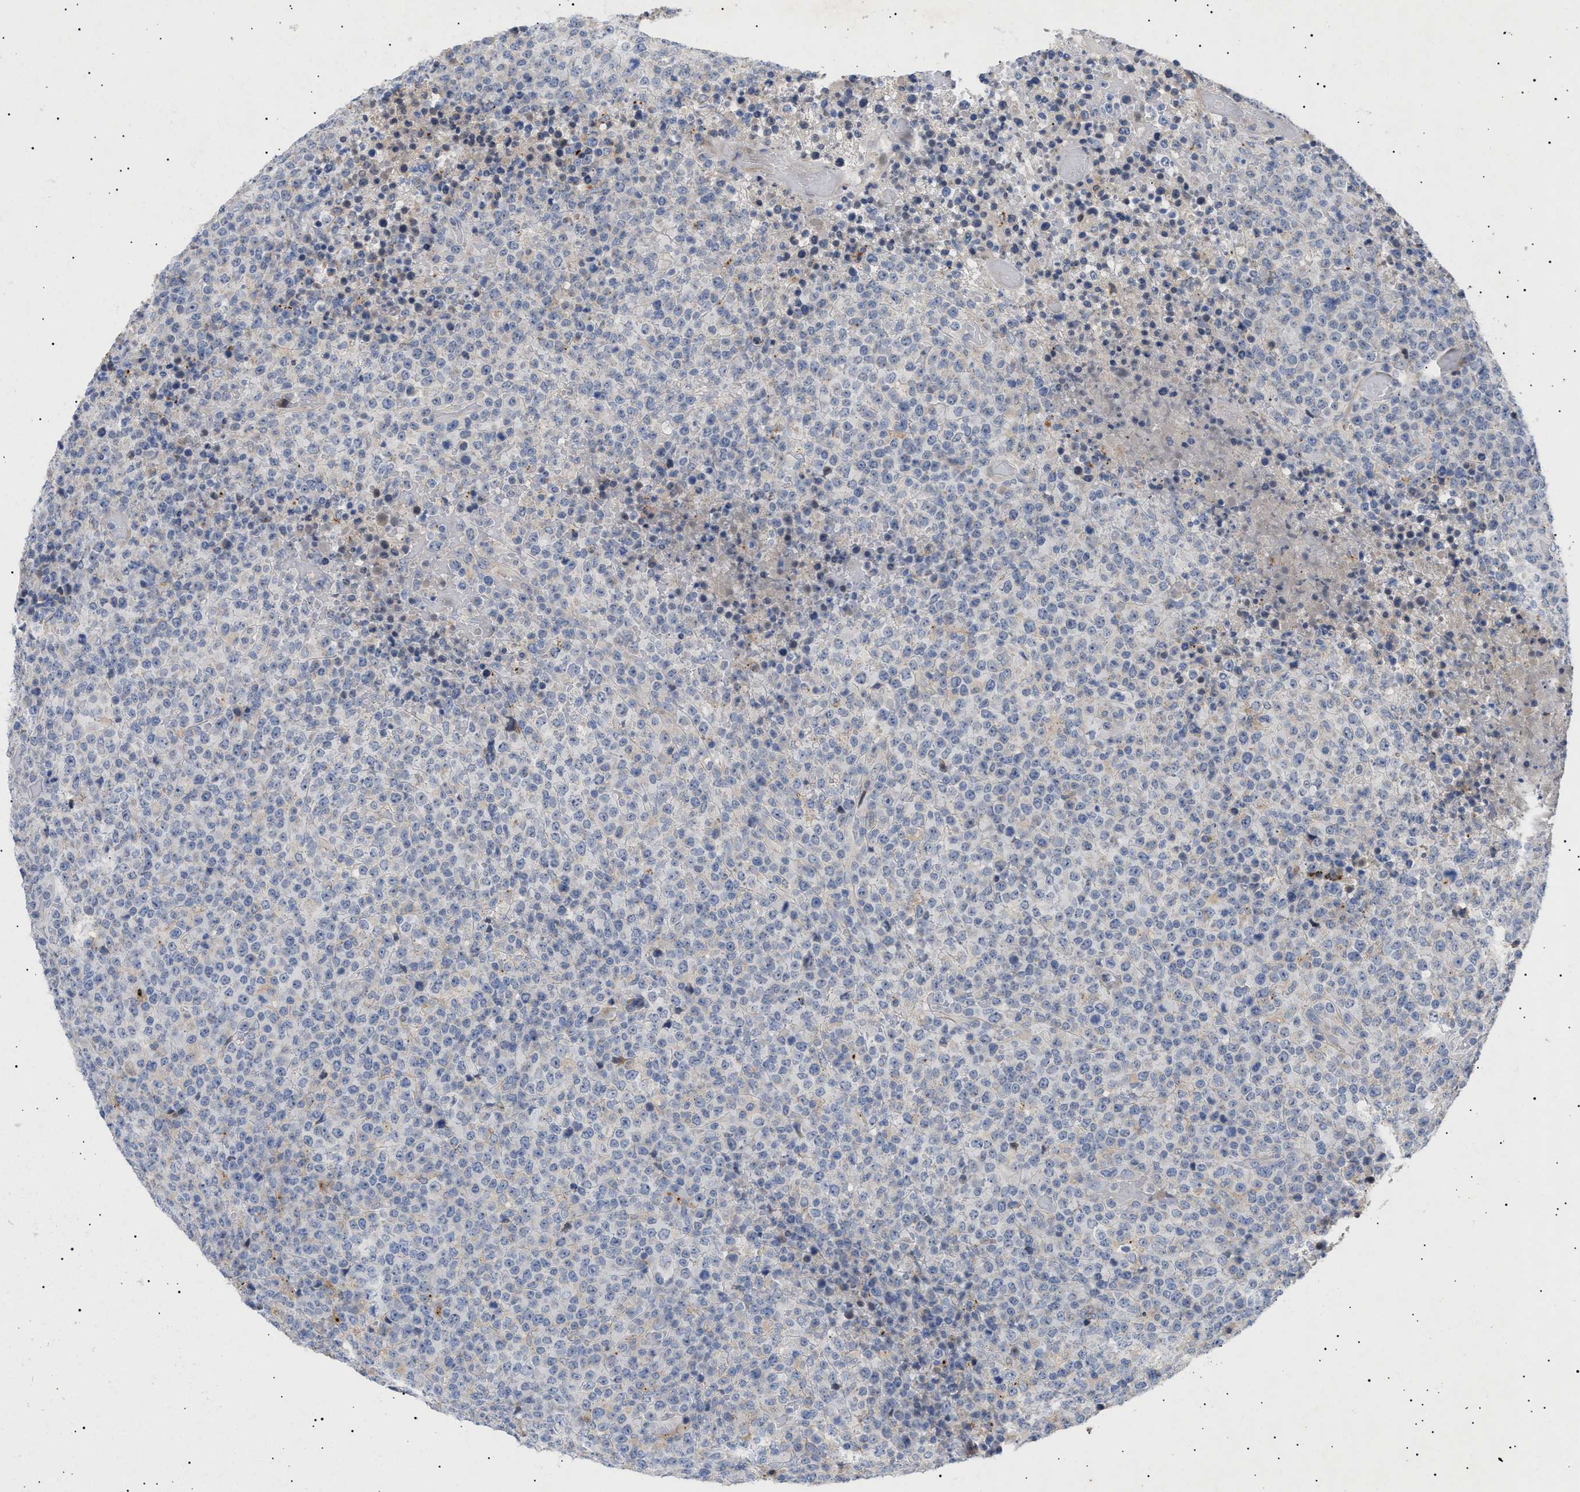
{"staining": {"intensity": "negative", "quantity": "none", "location": "none"}, "tissue": "lymphoma", "cell_type": "Tumor cells", "image_type": "cancer", "snomed": [{"axis": "morphology", "description": "Malignant lymphoma, non-Hodgkin's type, High grade"}, {"axis": "topography", "description": "Lymph node"}], "caption": "An IHC photomicrograph of lymphoma is shown. There is no staining in tumor cells of lymphoma.", "gene": "SIRT5", "patient": {"sex": "male", "age": 13}}